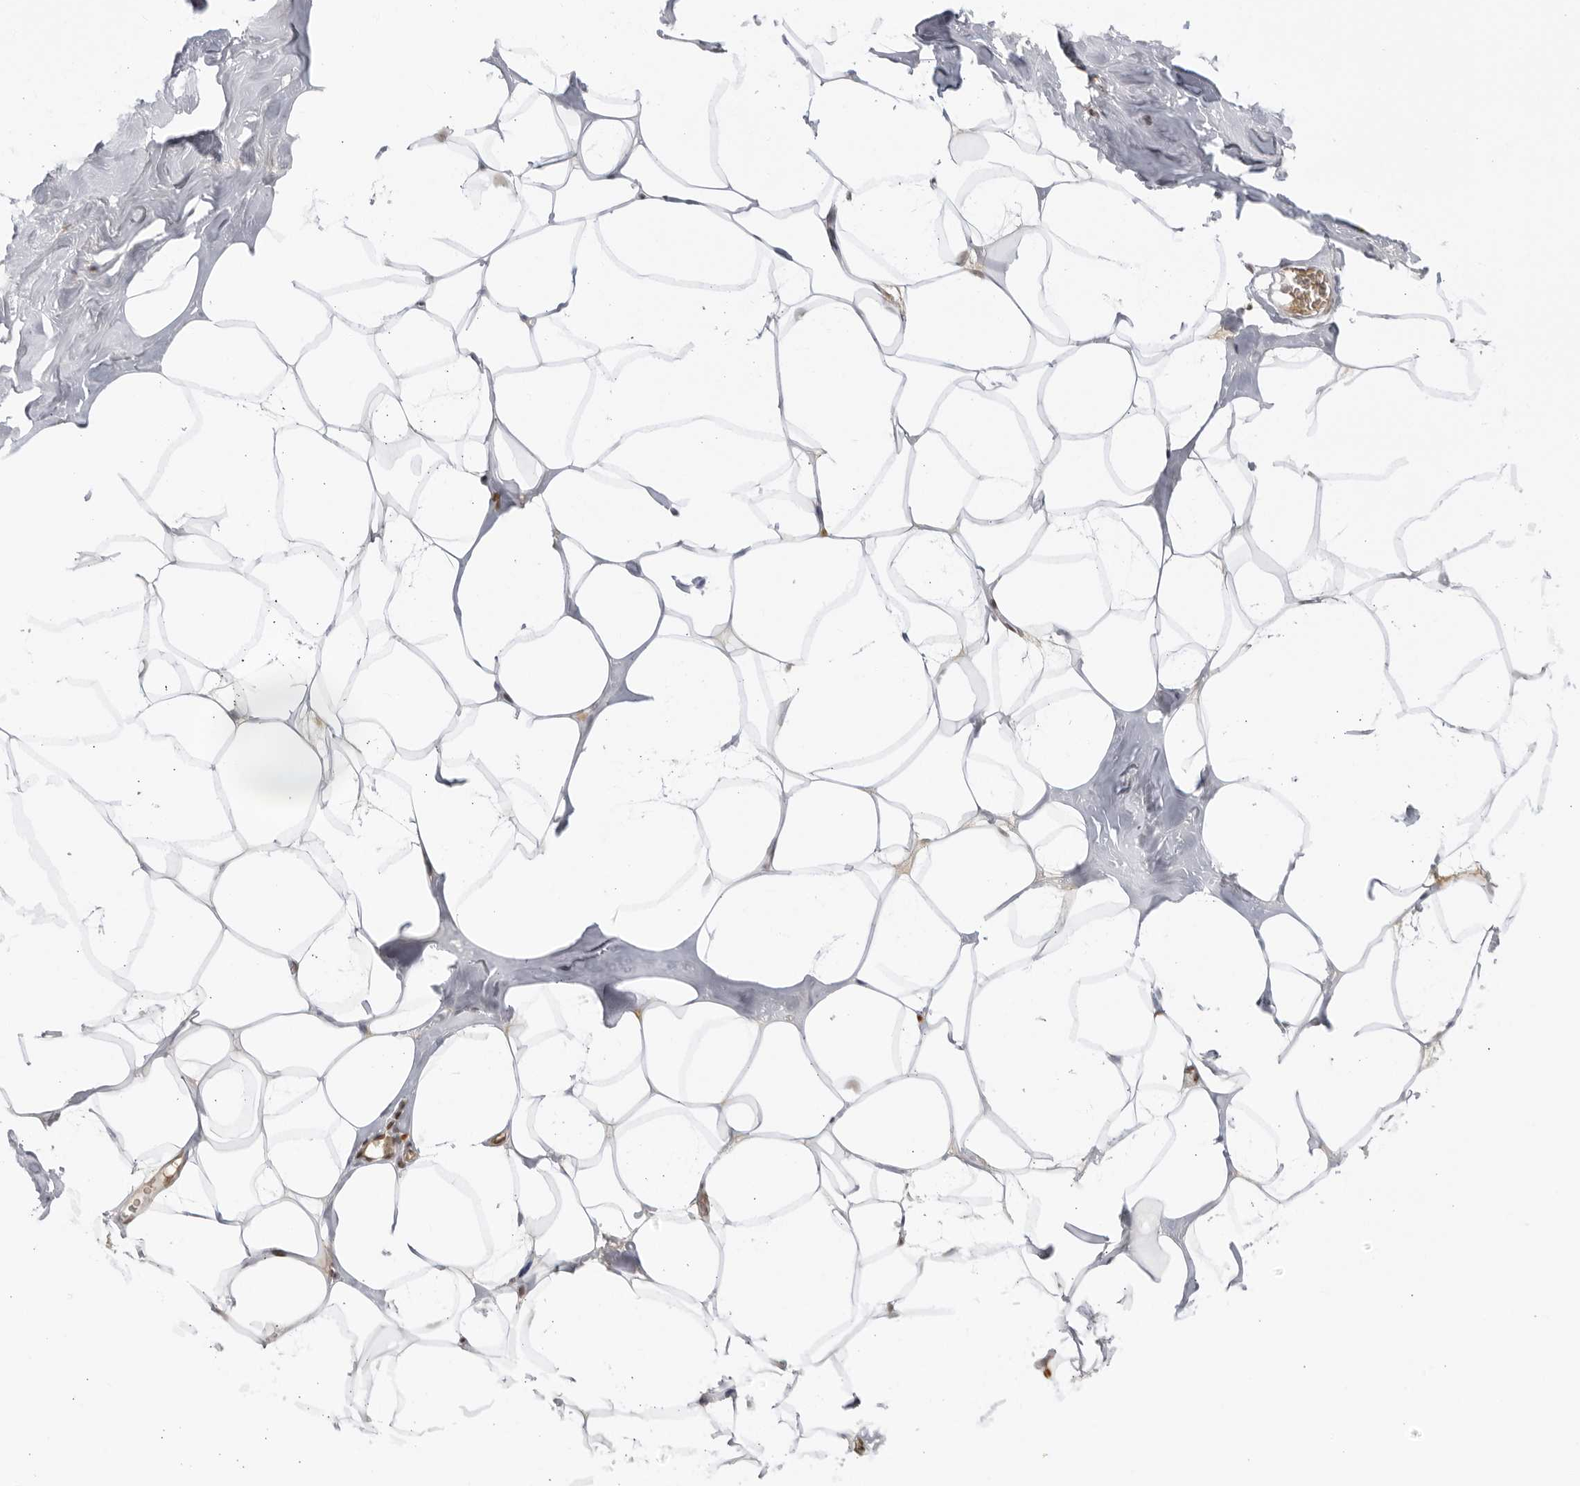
{"staining": {"intensity": "negative", "quantity": "none", "location": "none"}, "tissue": "adipose tissue", "cell_type": "Adipocytes", "image_type": "normal", "snomed": [{"axis": "morphology", "description": "Normal tissue, NOS"}, {"axis": "morphology", "description": "Fibrosis, NOS"}, {"axis": "topography", "description": "Breast"}, {"axis": "topography", "description": "Adipose tissue"}], "caption": "An IHC photomicrograph of benign adipose tissue is shown. There is no staining in adipocytes of adipose tissue. (DAB (3,3'-diaminobenzidine) immunohistochemistry, high magnification).", "gene": "CNBD1", "patient": {"sex": "female", "age": 39}}